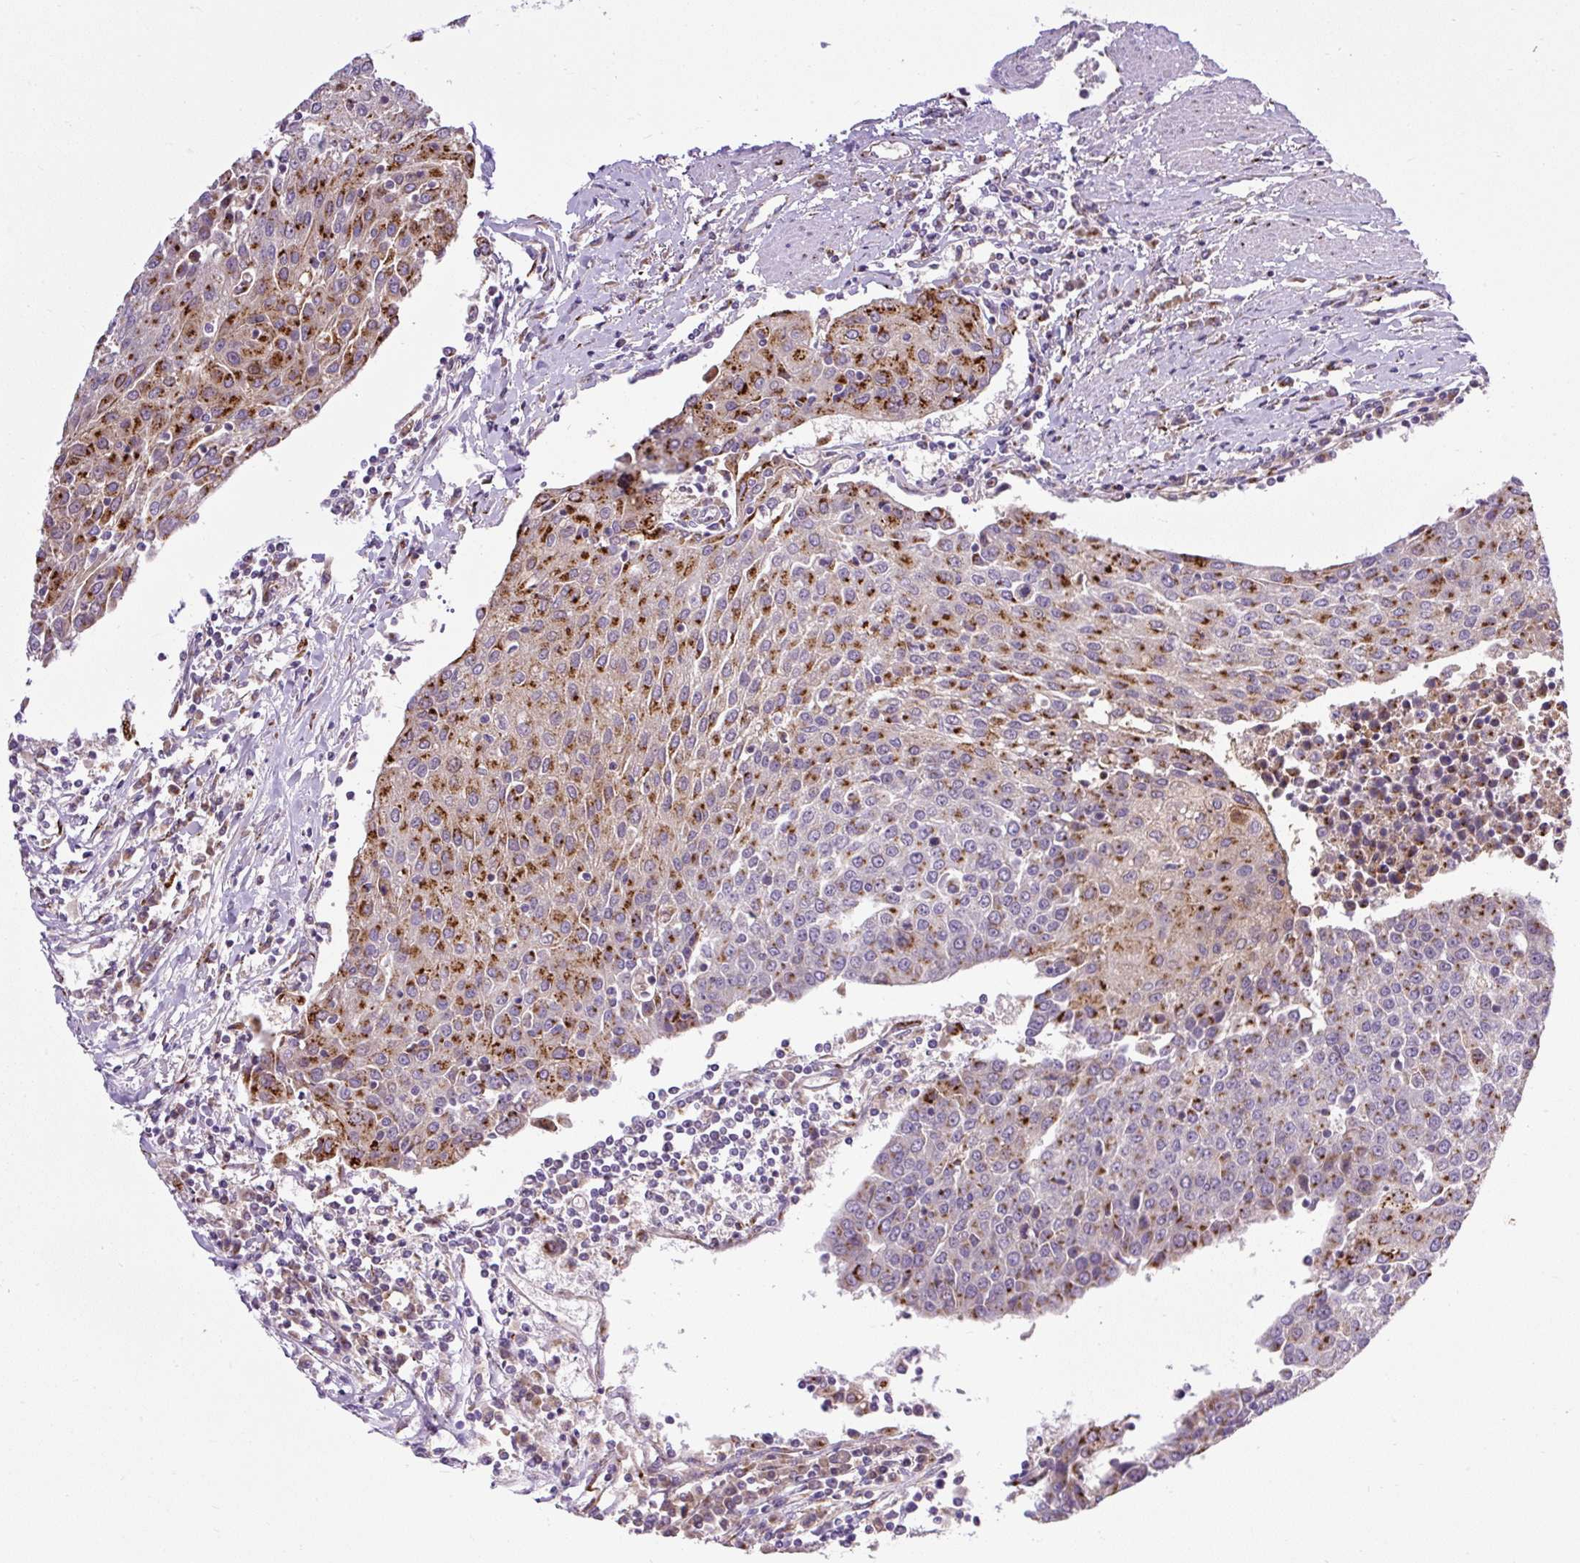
{"staining": {"intensity": "strong", "quantity": "25%-75%", "location": "cytoplasmic/membranous"}, "tissue": "urothelial cancer", "cell_type": "Tumor cells", "image_type": "cancer", "snomed": [{"axis": "morphology", "description": "Urothelial carcinoma, High grade"}, {"axis": "topography", "description": "Urinary bladder"}], "caption": "Protein expression by IHC exhibits strong cytoplasmic/membranous positivity in approximately 25%-75% of tumor cells in urothelial cancer. The protein of interest is shown in brown color, while the nuclei are stained blue.", "gene": "MSMP", "patient": {"sex": "female", "age": 85}}